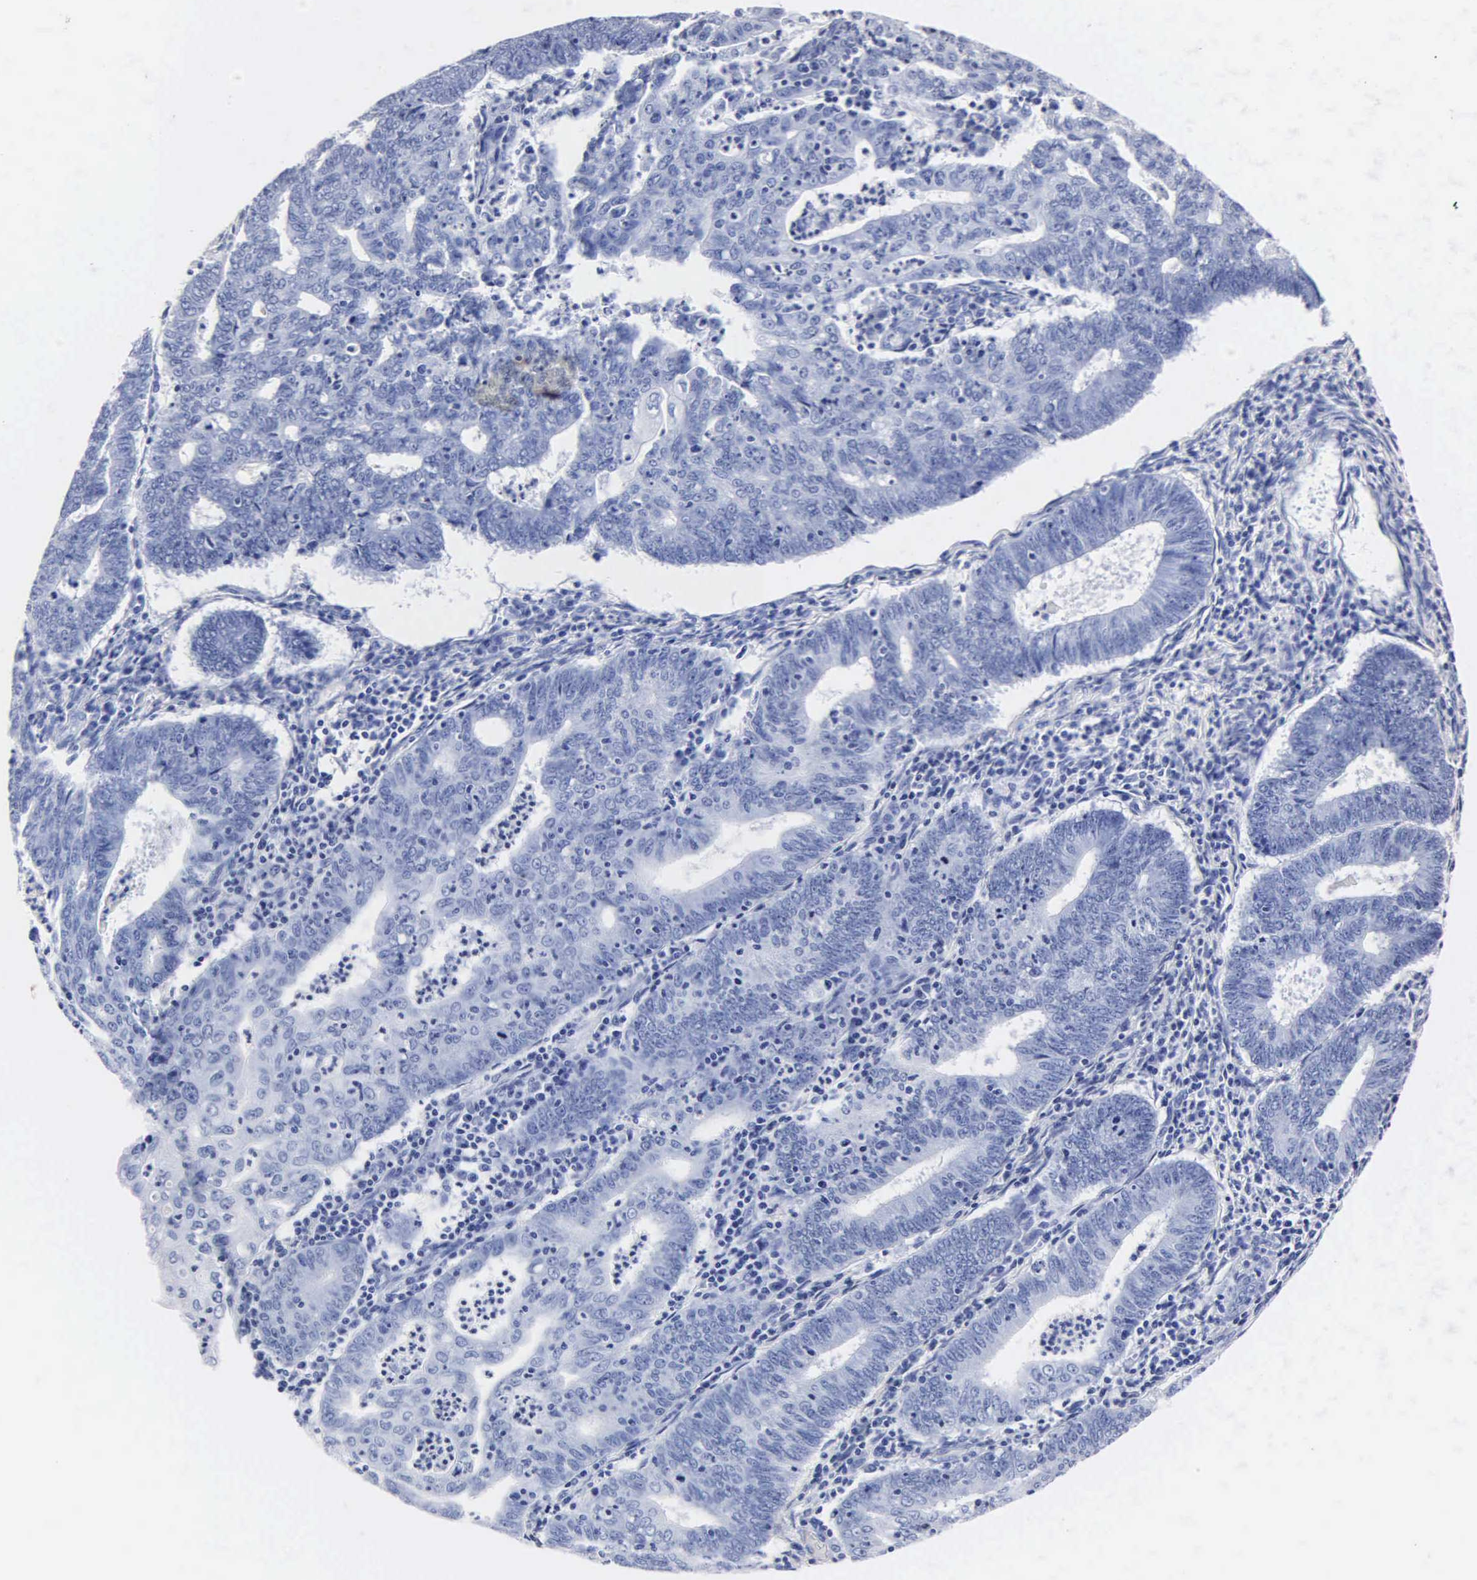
{"staining": {"intensity": "negative", "quantity": "none", "location": "none"}, "tissue": "endometrial cancer", "cell_type": "Tumor cells", "image_type": "cancer", "snomed": [{"axis": "morphology", "description": "Adenocarcinoma, NOS"}, {"axis": "topography", "description": "Endometrium"}], "caption": "Immunohistochemistry (IHC) of human endometrial cancer (adenocarcinoma) shows no expression in tumor cells. (DAB immunohistochemistry with hematoxylin counter stain).", "gene": "MB", "patient": {"sex": "female", "age": 60}}